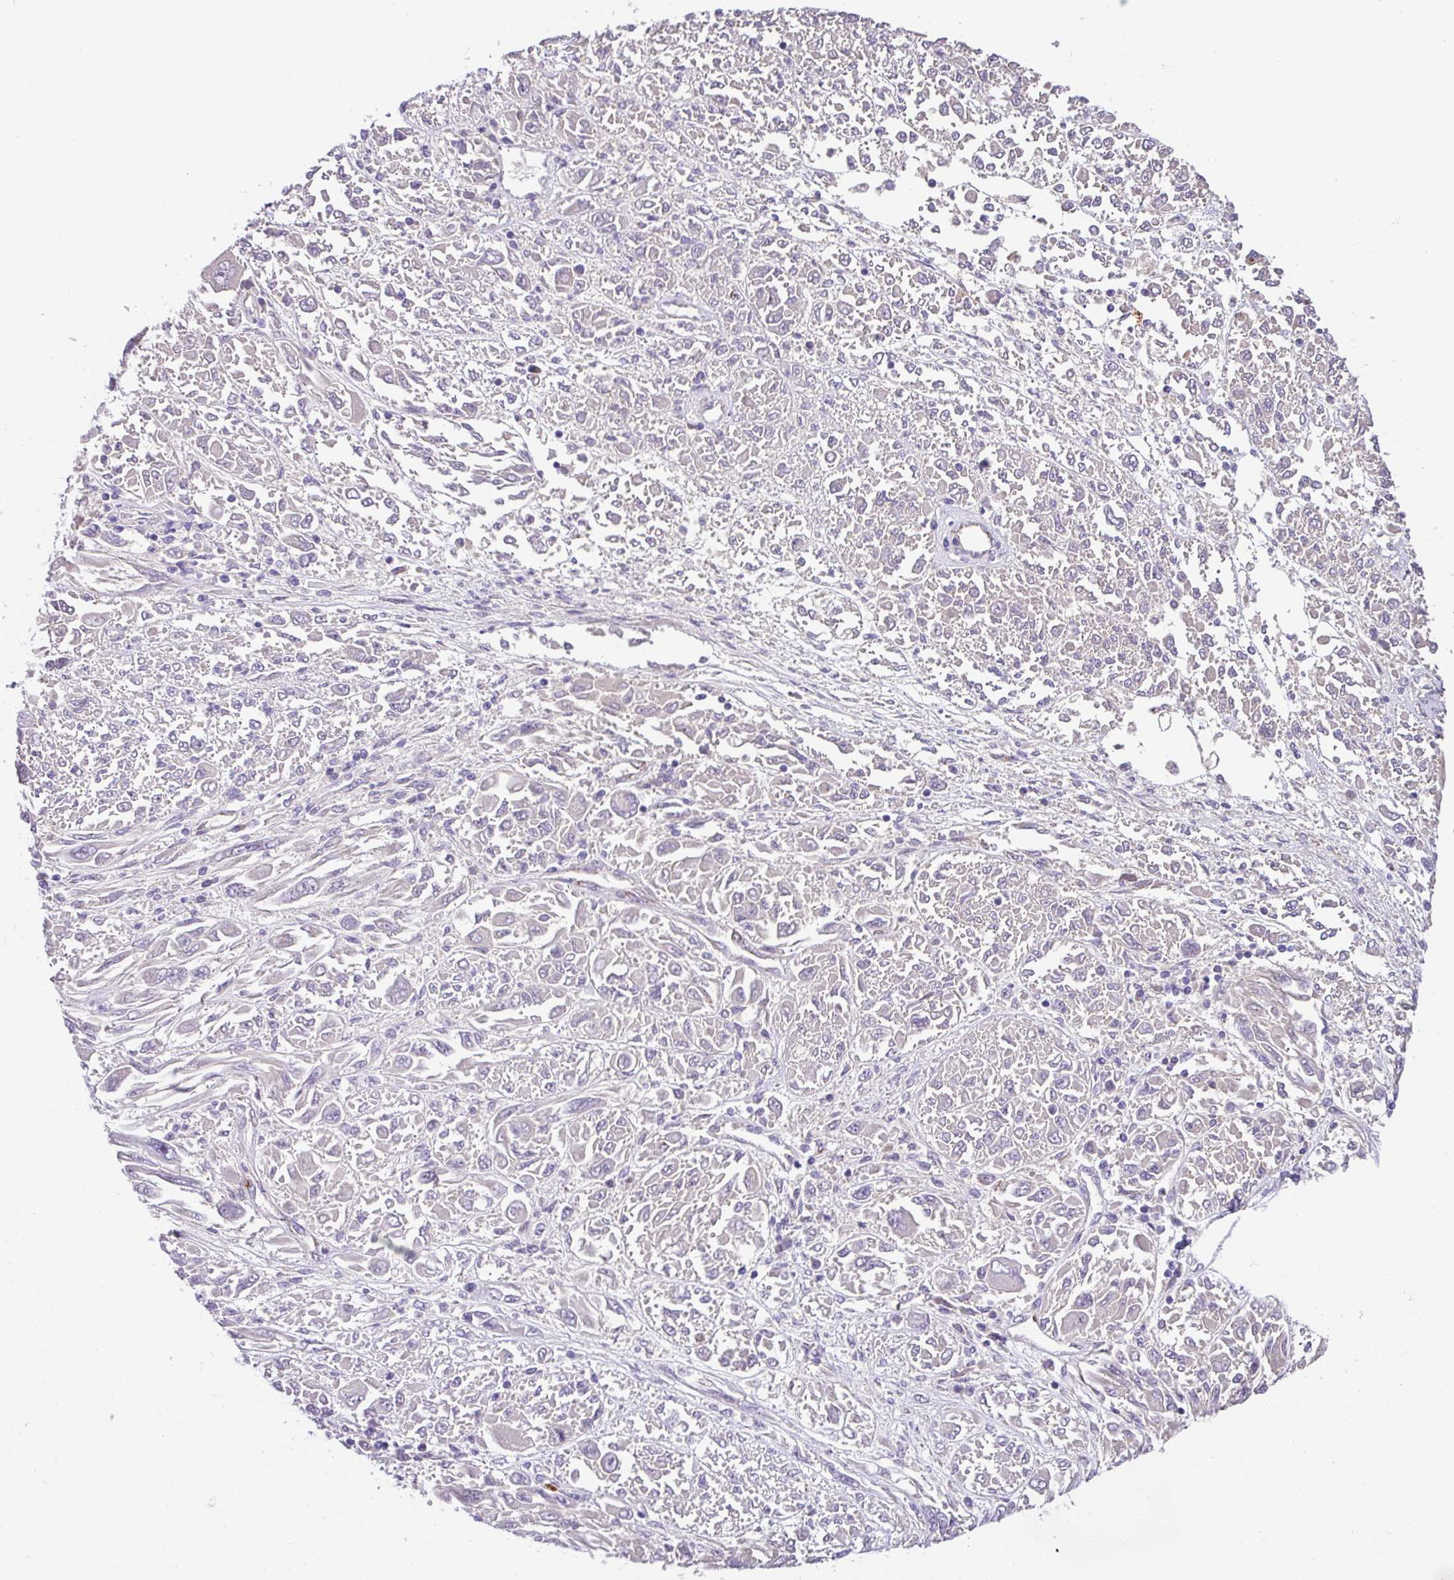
{"staining": {"intensity": "negative", "quantity": "none", "location": "none"}, "tissue": "melanoma", "cell_type": "Tumor cells", "image_type": "cancer", "snomed": [{"axis": "morphology", "description": "Malignant melanoma, NOS"}, {"axis": "topography", "description": "Skin"}], "caption": "Melanoma was stained to show a protein in brown. There is no significant positivity in tumor cells. Nuclei are stained in blue.", "gene": "CRISP3", "patient": {"sex": "female", "age": 91}}